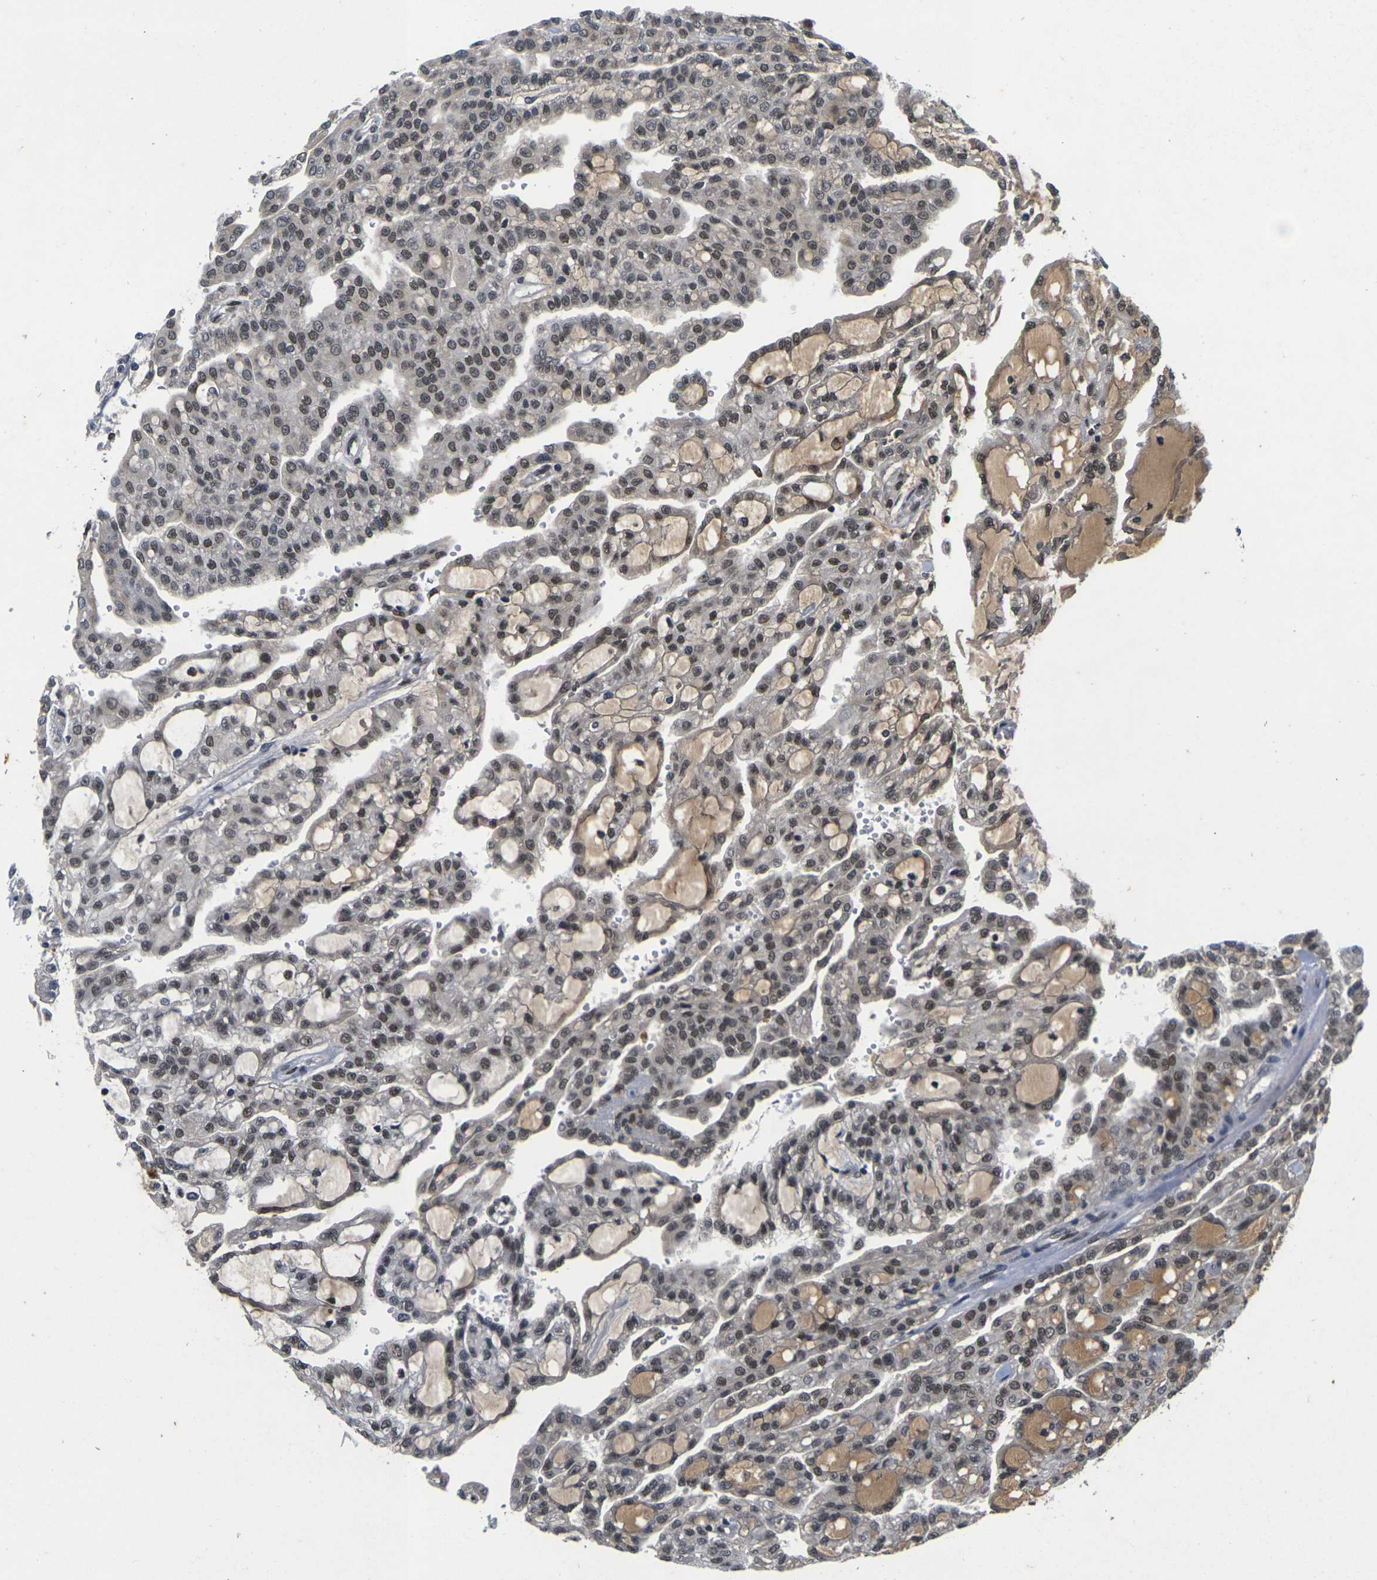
{"staining": {"intensity": "moderate", "quantity": ">75%", "location": "nuclear"}, "tissue": "renal cancer", "cell_type": "Tumor cells", "image_type": "cancer", "snomed": [{"axis": "morphology", "description": "Adenocarcinoma, NOS"}, {"axis": "topography", "description": "Kidney"}], "caption": "Renal cancer (adenocarcinoma) stained with a brown dye reveals moderate nuclear positive expression in about >75% of tumor cells.", "gene": "GTF2E1", "patient": {"sex": "male", "age": 63}}